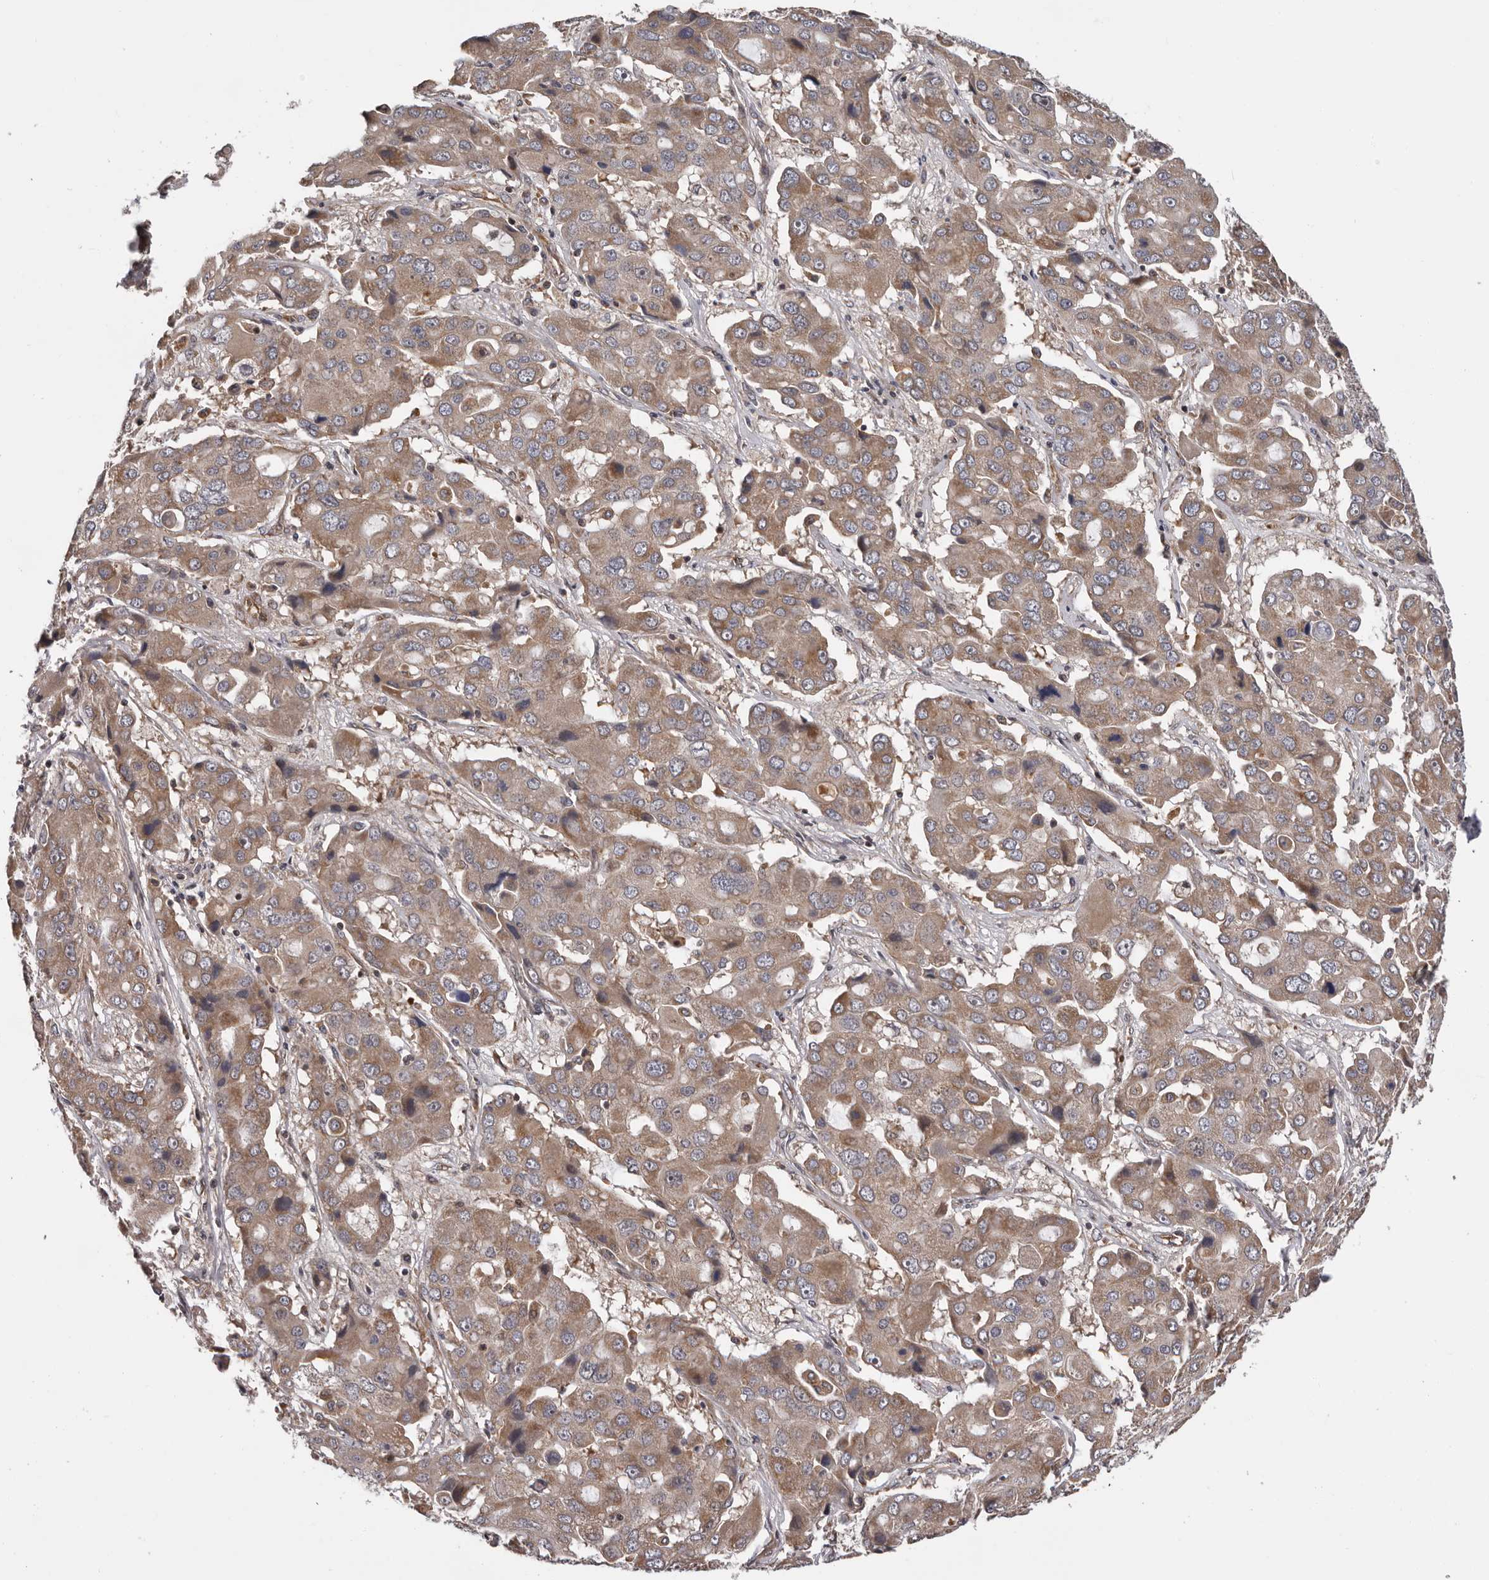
{"staining": {"intensity": "weak", "quantity": ">75%", "location": "cytoplasmic/membranous"}, "tissue": "liver cancer", "cell_type": "Tumor cells", "image_type": "cancer", "snomed": [{"axis": "morphology", "description": "Cholangiocarcinoma"}, {"axis": "topography", "description": "Liver"}], "caption": "Protein staining of liver cancer tissue displays weak cytoplasmic/membranous expression in approximately >75% of tumor cells. The staining was performed using DAB to visualize the protein expression in brown, while the nuclei were stained in blue with hematoxylin (Magnification: 20x).", "gene": "VPS37A", "patient": {"sex": "male", "age": 67}}